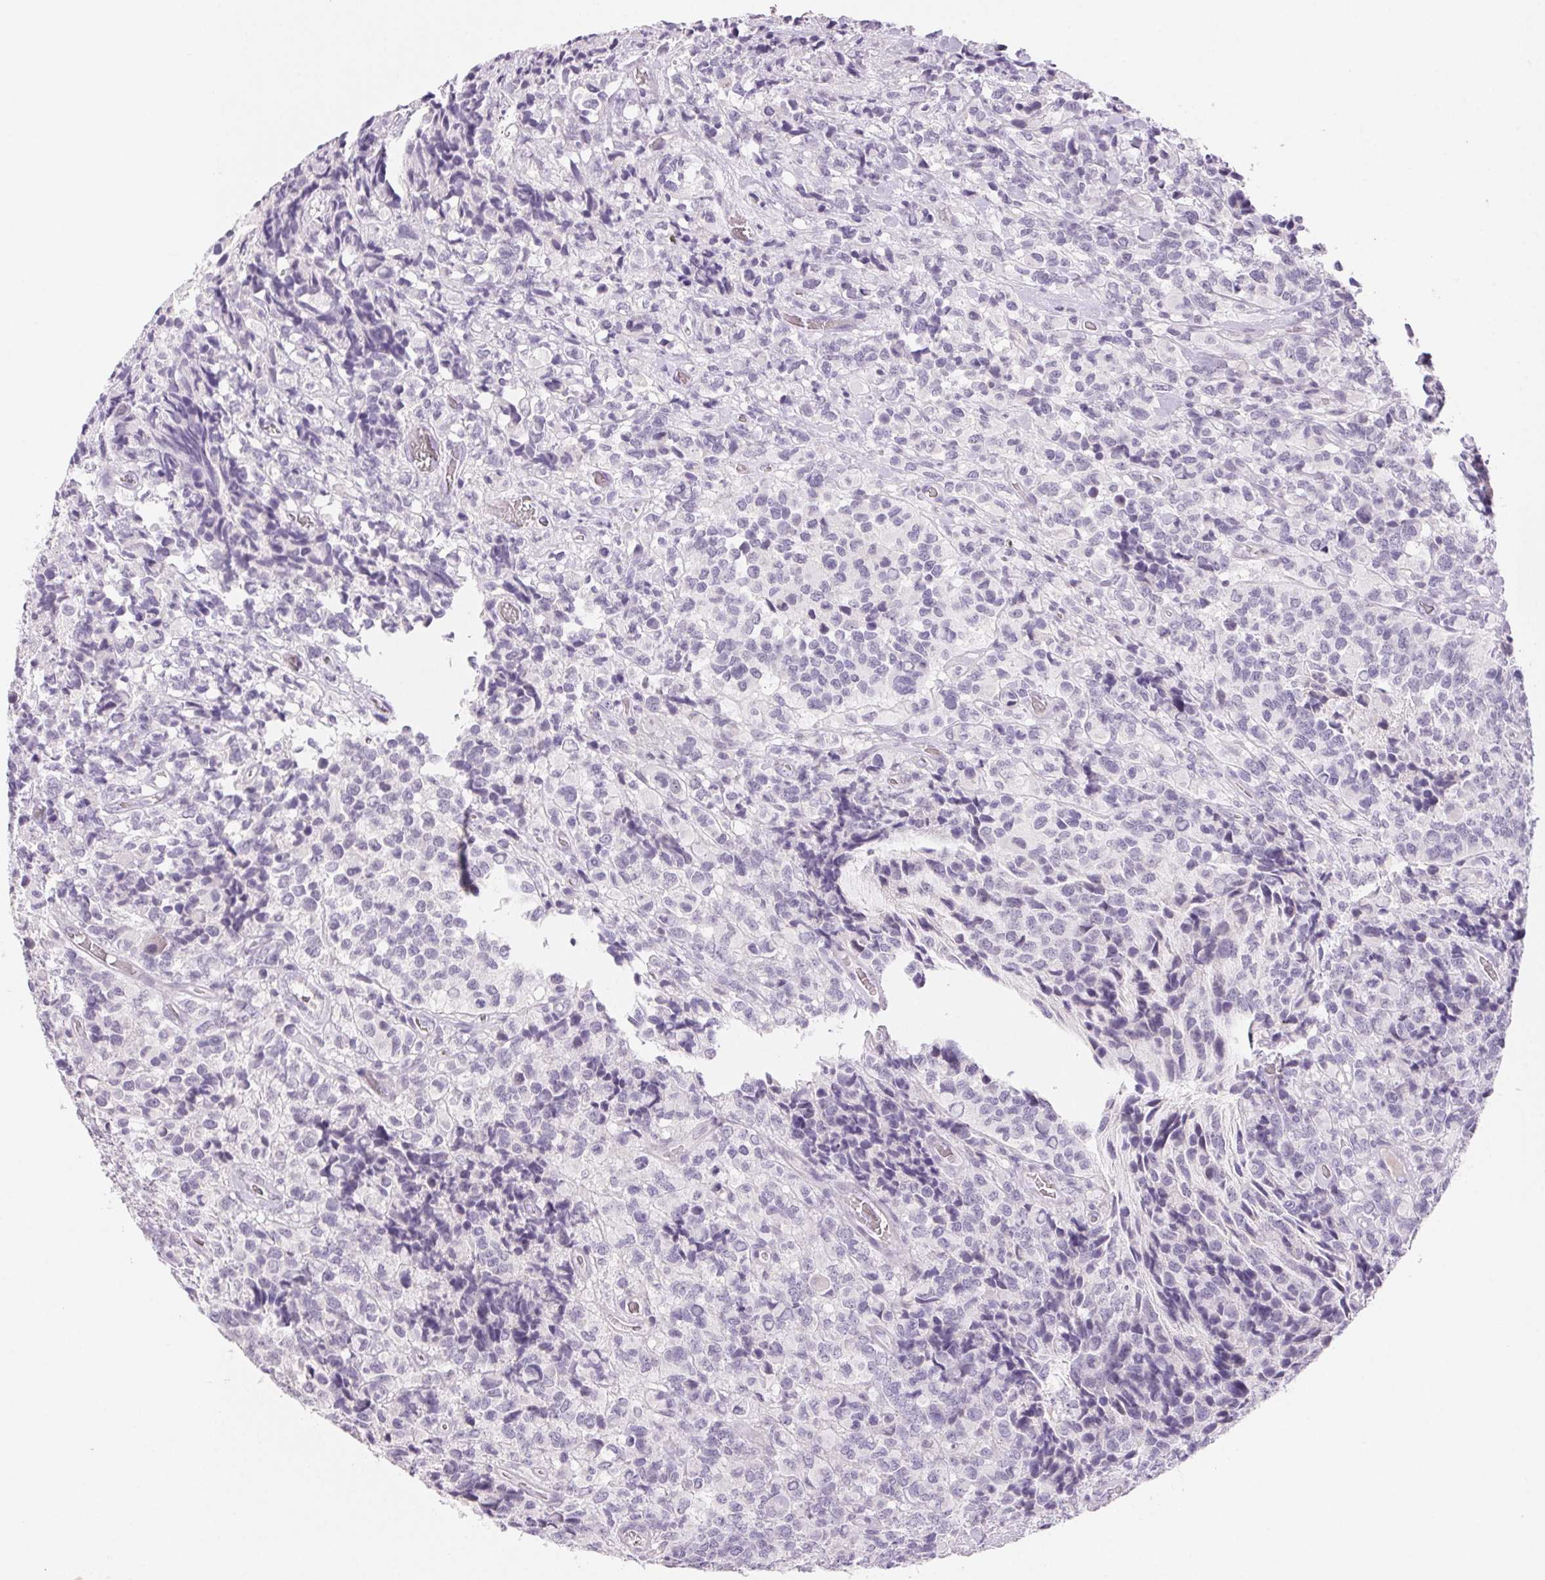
{"staining": {"intensity": "negative", "quantity": "none", "location": "none"}, "tissue": "glioma", "cell_type": "Tumor cells", "image_type": "cancer", "snomed": [{"axis": "morphology", "description": "Glioma, malignant, High grade"}, {"axis": "topography", "description": "Brain"}], "caption": "Immunohistochemical staining of glioma demonstrates no significant expression in tumor cells. (Immunohistochemistry, brightfield microscopy, high magnification).", "gene": "BPIFB2", "patient": {"sex": "male", "age": 39}}